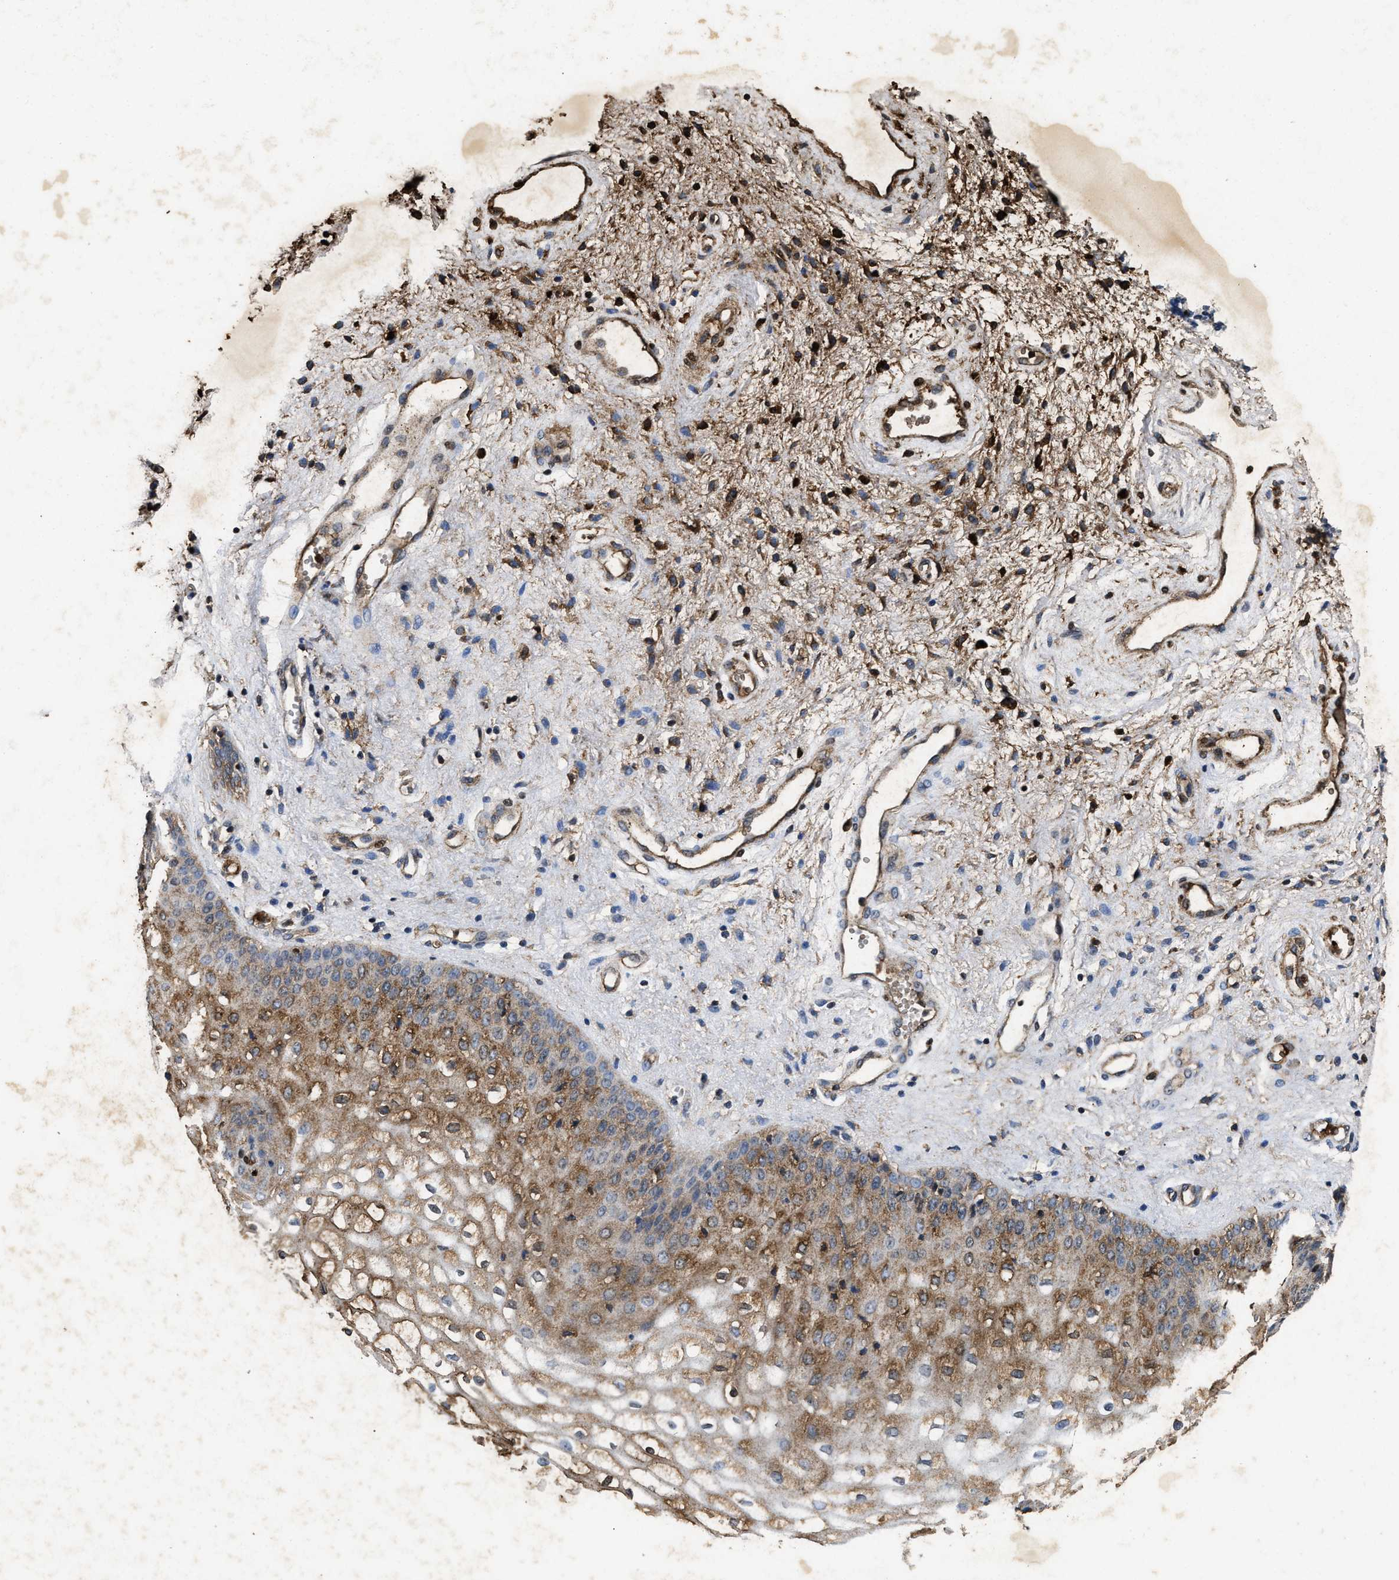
{"staining": {"intensity": "moderate", "quantity": ">75%", "location": "cytoplasmic/membranous"}, "tissue": "vagina", "cell_type": "Squamous epithelial cells", "image_type": "normal", "snomed": [{"axis": "morphology", "description": "Normal tissue, NOS"}, {"axis": "topography", "description": "Vagina"}], "caption": "Protein expression analysis of benign vagina exhibits moderate cytoplasmic/membranous expression in approximately >75% of squamous epithelial cells.", "gene": "ACOX1", "patient": {"sex": "female", "age": 34}}